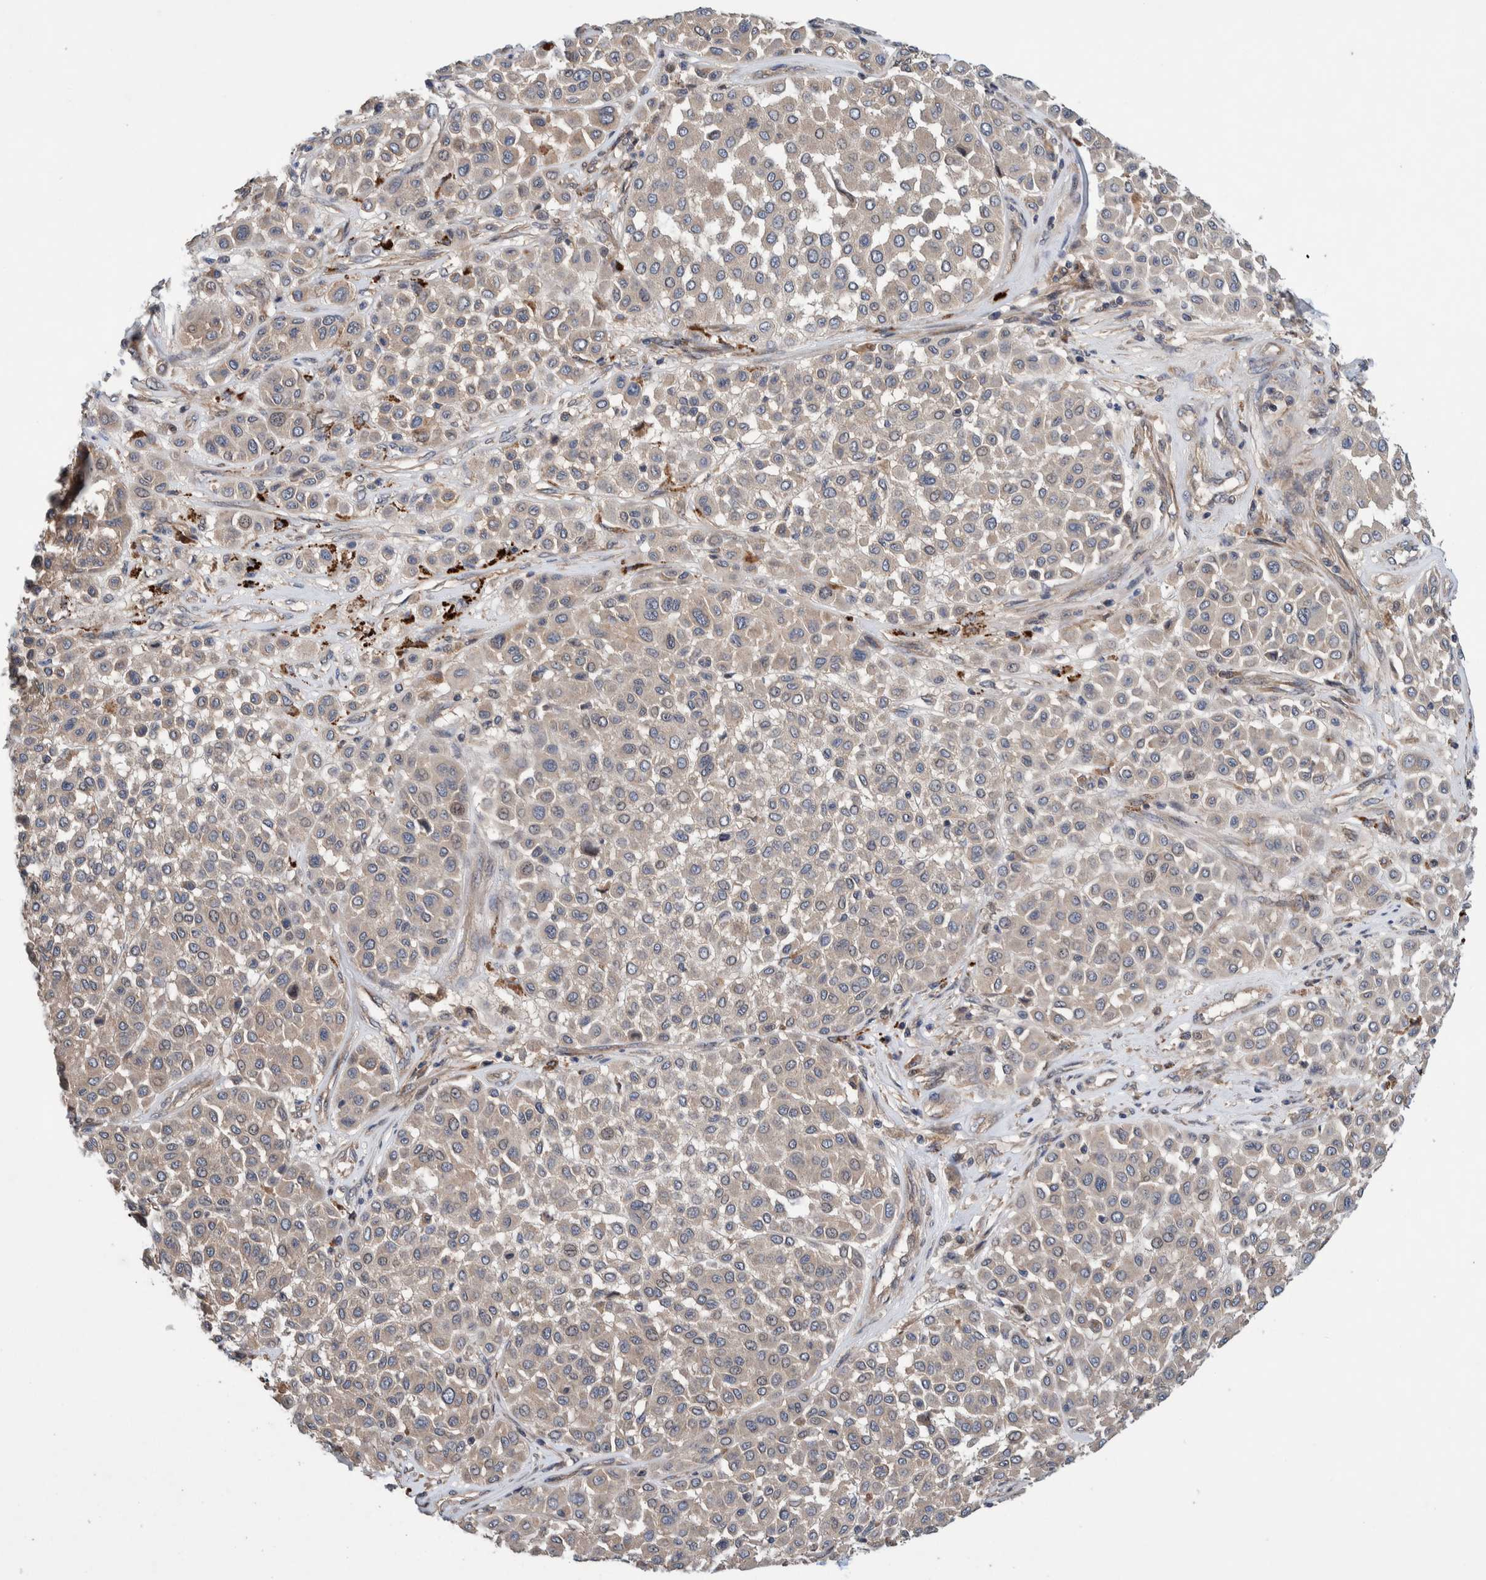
{"staining": {"intensity": "negative", "quantity": "none", "location": "none"}, "tissue": "melanoma", "cell_type": "Tumor cells", "image_type": "cancer", "snomed": [{"axis": "morphology", "description": "Malignant melanoma, Metastatic site"}, {"axis": "topography", "description": "Soft tissue"}], "caption": "The immunohistochemistry (IHC) histopathology image has no significant staining in tumor cells of malignant melanoma (metastatic site) tissue.", "gene": "PIK3R6", "patient": {"sex": "male", "age": 41}}